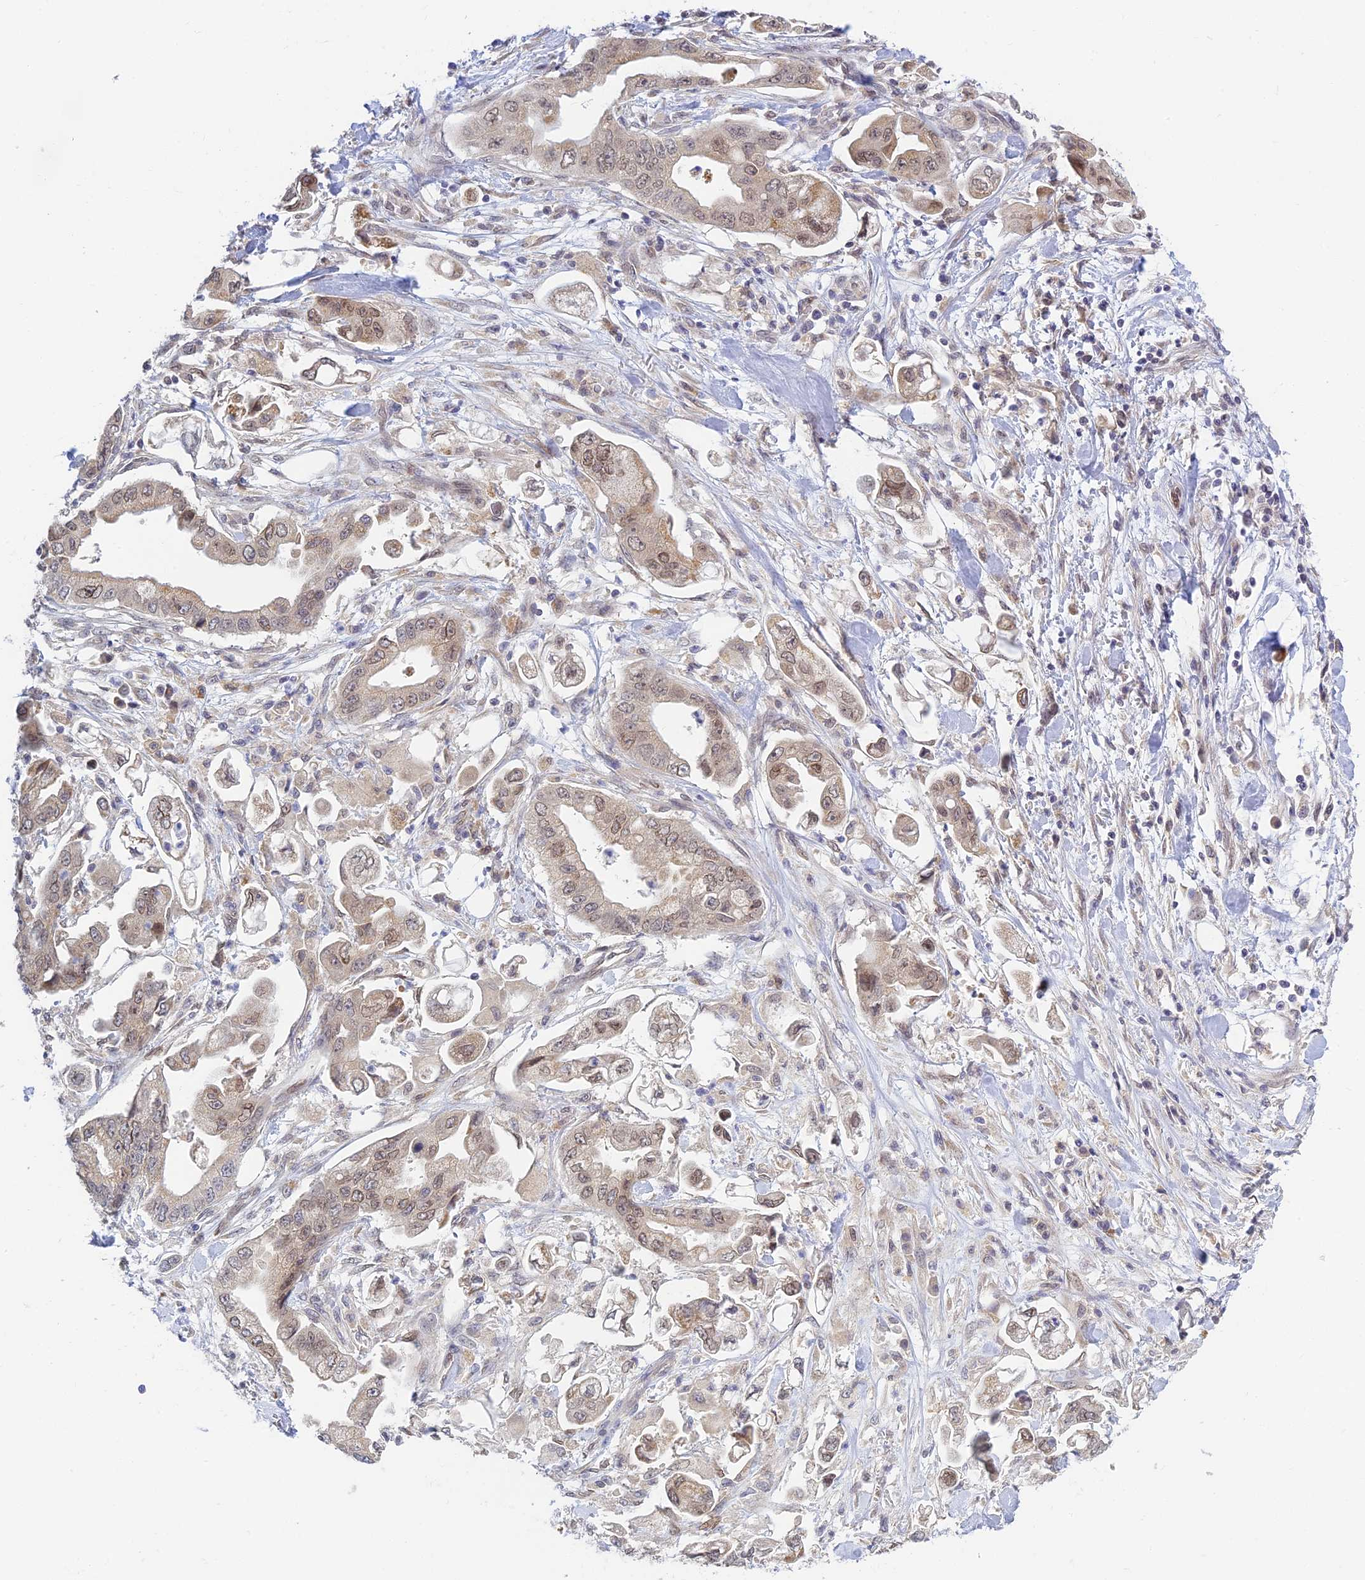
{"staining": {"intensity": "moderate", "quantity": "<25%", "location": "cytoplasmic/membranous,nuclear"}, "tissue": "stomach cancer", "cell_type": "Tumor cells", "image_type": "cancer", "snomed": [{"axis": "morphology", "description": "Adenocarcinoma, NOS"}, {"axis": "topography", "description": "Stomach"}], "caption": "Protein analysis of adenocarcinoma (stomach) tissue demonstrates moderate cytoplasmic/membranous and nuclear positivity in about <25% of tumor cells. (brown staining indicates protein expression, while blue staining denotes nuclei).", "gene": "SKIC8", "patient": {"sex": "male", "age": 62}}